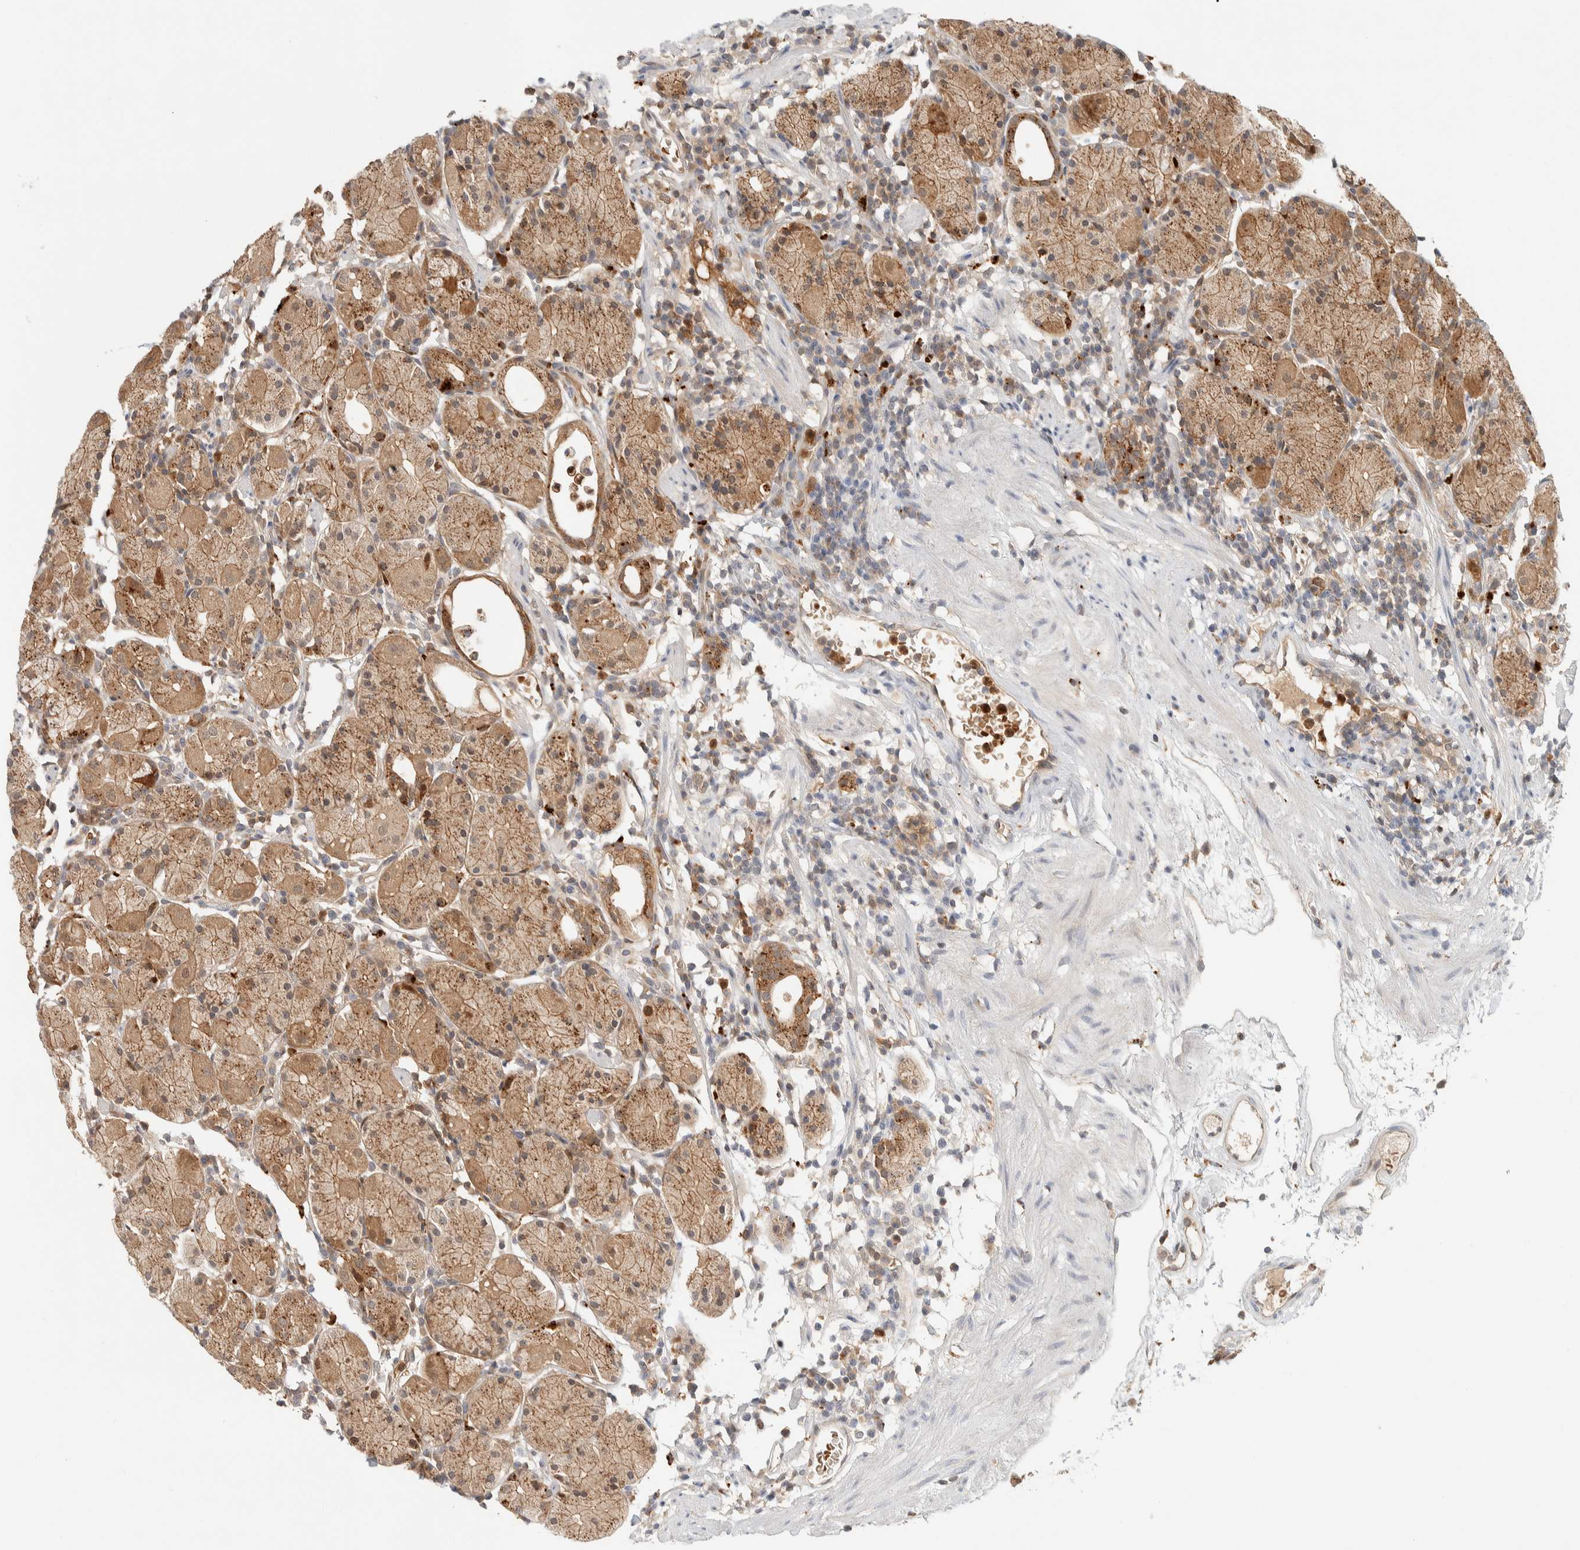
{"staining": {"intensity": "moderate", "quantity": ">75%", "location": "cytoplasmic/membranous"}, "tissue": "stomach", "cell_type": "Glandular cells", "image_type": "normal", "snomed": [{"axis": "morphology", "description": "Normal tissue, NOS"}, {"axis": "topography", "description": "Stomach"}, {"axis": "topography", "description": "Stomach, lower"}], "caption": "Brown immunohistochemical staining in normal stomach shows moderate cytoplasmic/membranous positivity in approximately >75% of glandular cells. (Stains: DAB (3,3'-diaminobenzidine) in brown, nuclei in blue, Microscopy: brightfield microscopy at high magnification).", "gene": "GCLM", "patient": {"sex": "female", "age": 75}}